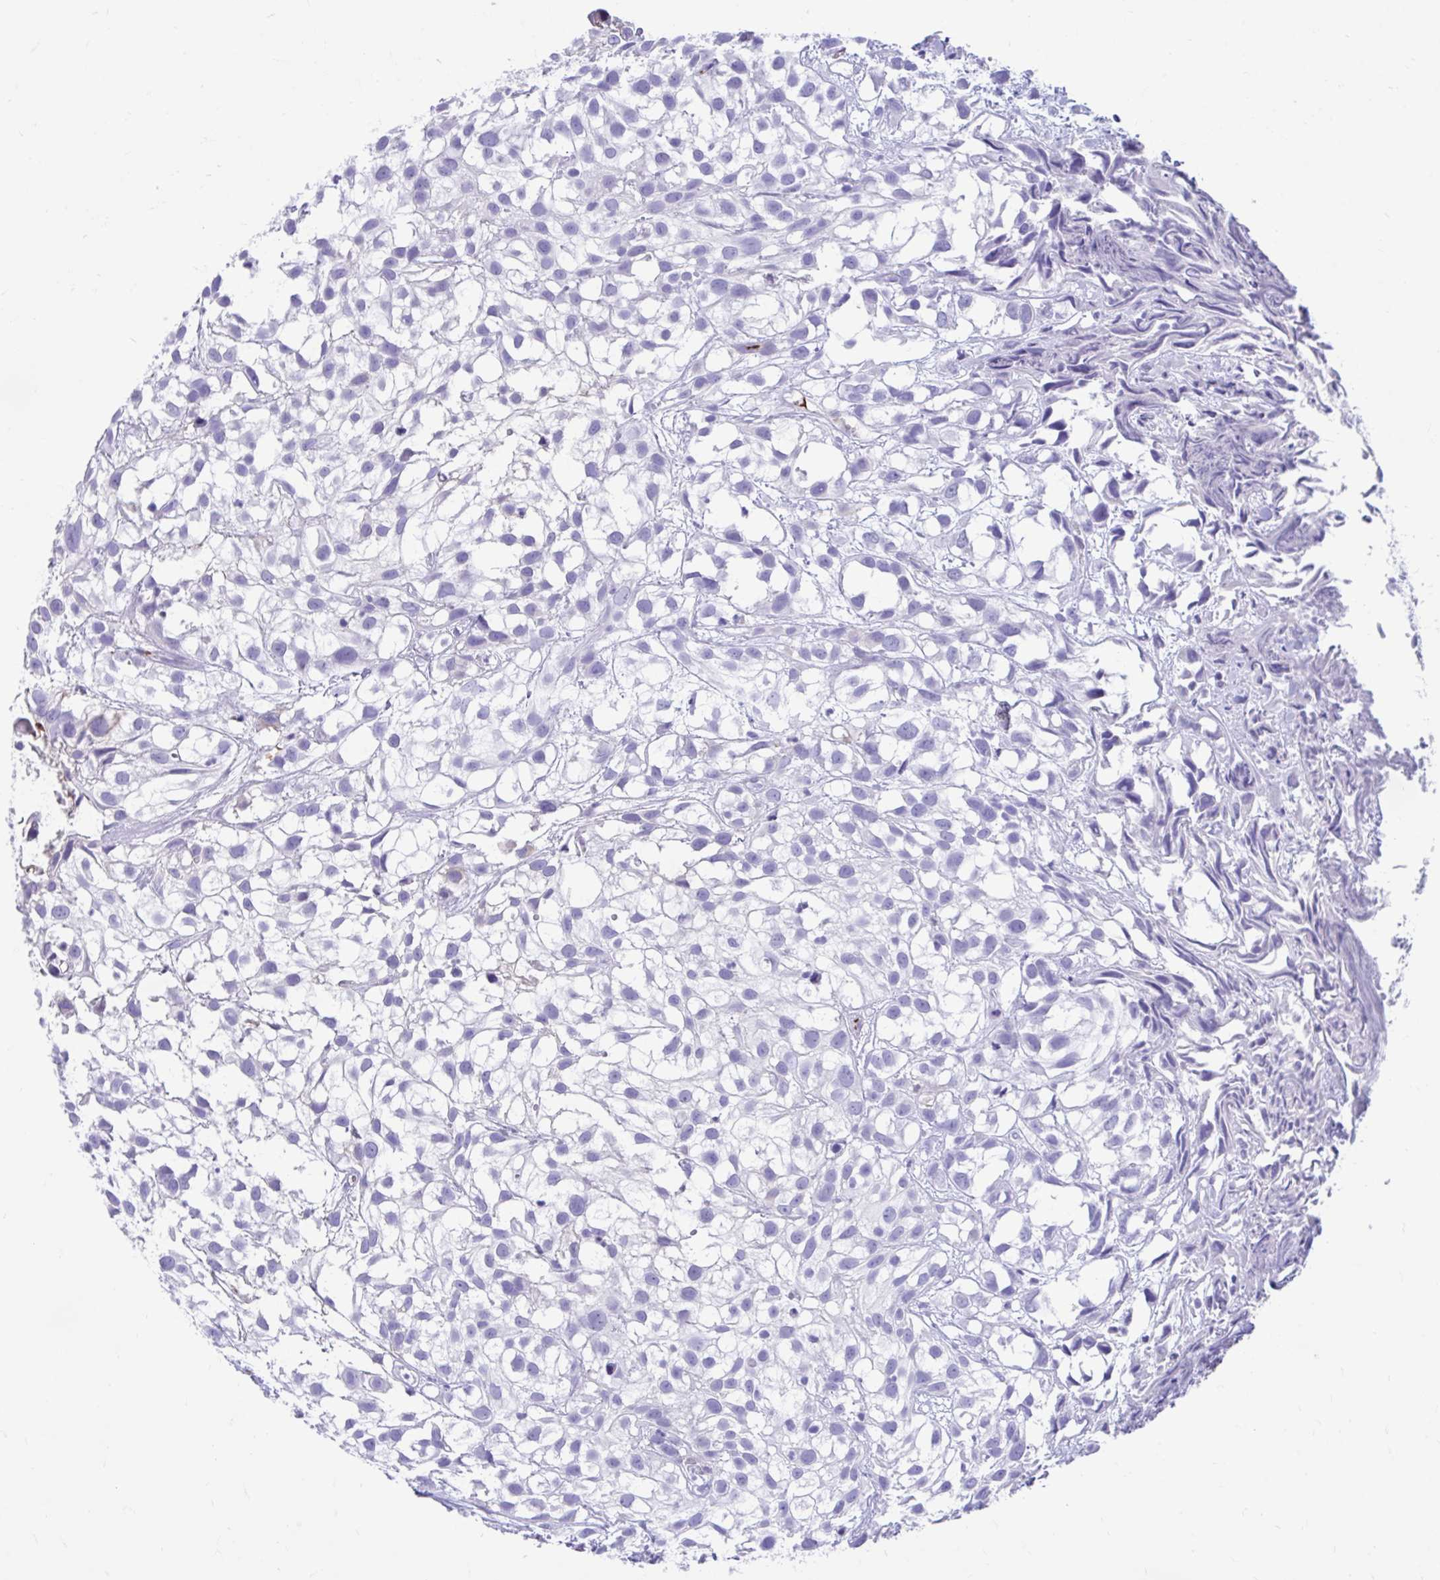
{"staining": {"intensity": "negative", "quantity": "none", "location": "none"}, "tissue": "urothelial cancer", "cell_type": "Tumor cells", "image_type": "cancer", "snomed": [{"axis": "morphology", "description": "Urothelial carcinoma, High grade"}, {"axis": "topography", "description": "Urinary bladder"}], "caption": "The IHC histopathology image has no significant expression in tumor cells of urothelial cancer tissue.", "gene": "SMIM9", "patient": {"sex": "male", "age": 56}}